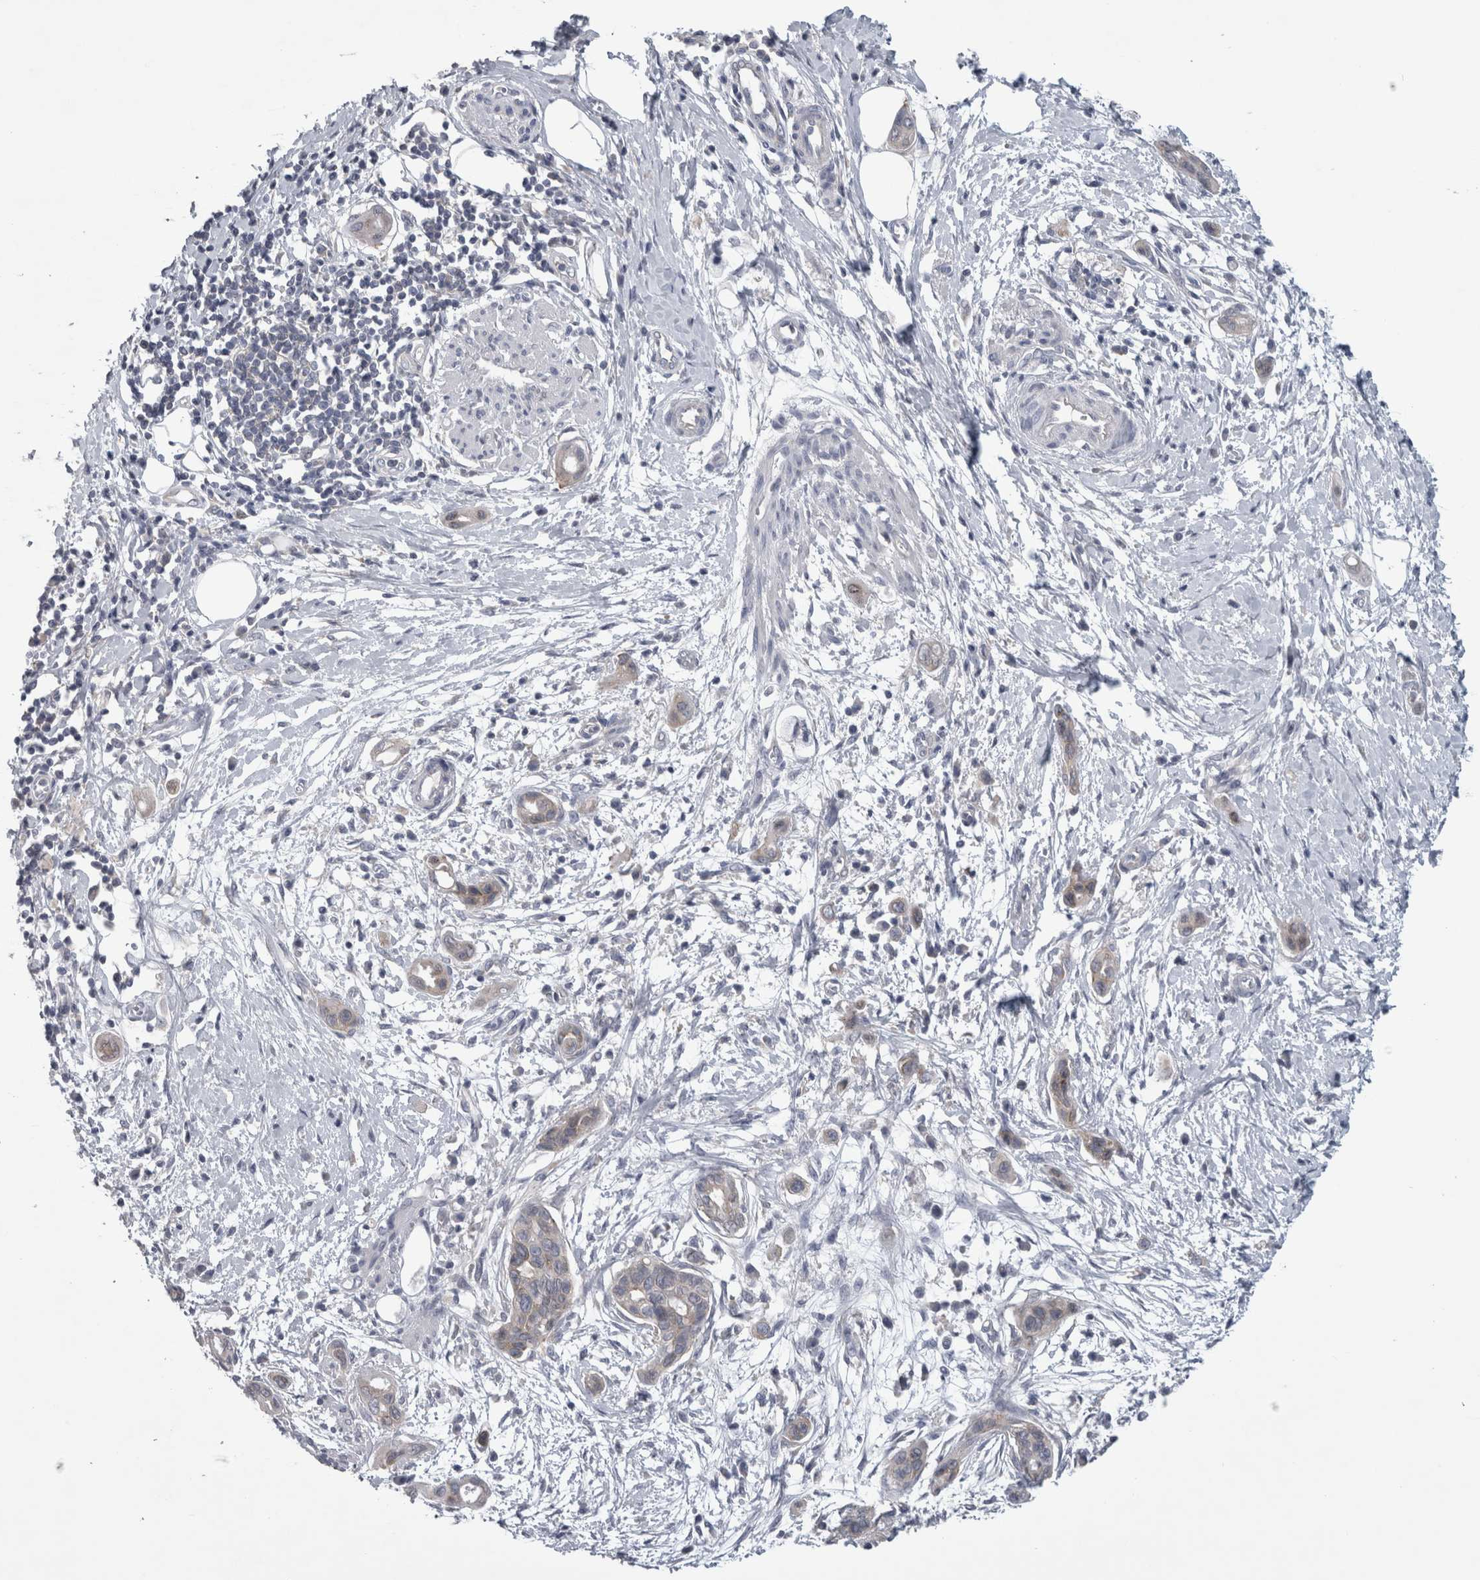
{"staining": {"intensity": "weak", "quantity": "<25%", "location": "cytoplasmic/membranous"}, "tissue": "pancreatic cancer", "cell_type": "Tumor cells", "image_type": "cancer", "snomed": [{"axis": "morphology", "description": "Adenocarcinoma, NOS"}, {"axis": "topography", "description": "Pancreas"}], "caption": "This micrograph is of pancreatic cancer (adenocarcinoma) stained with immunohistochemistry to label a protein in brown with the nuclei are counter-stained blue. There is no expression in tumor cells.", "gene": "PRRC2C", "patient": {"sex": "male", "age": 59}}